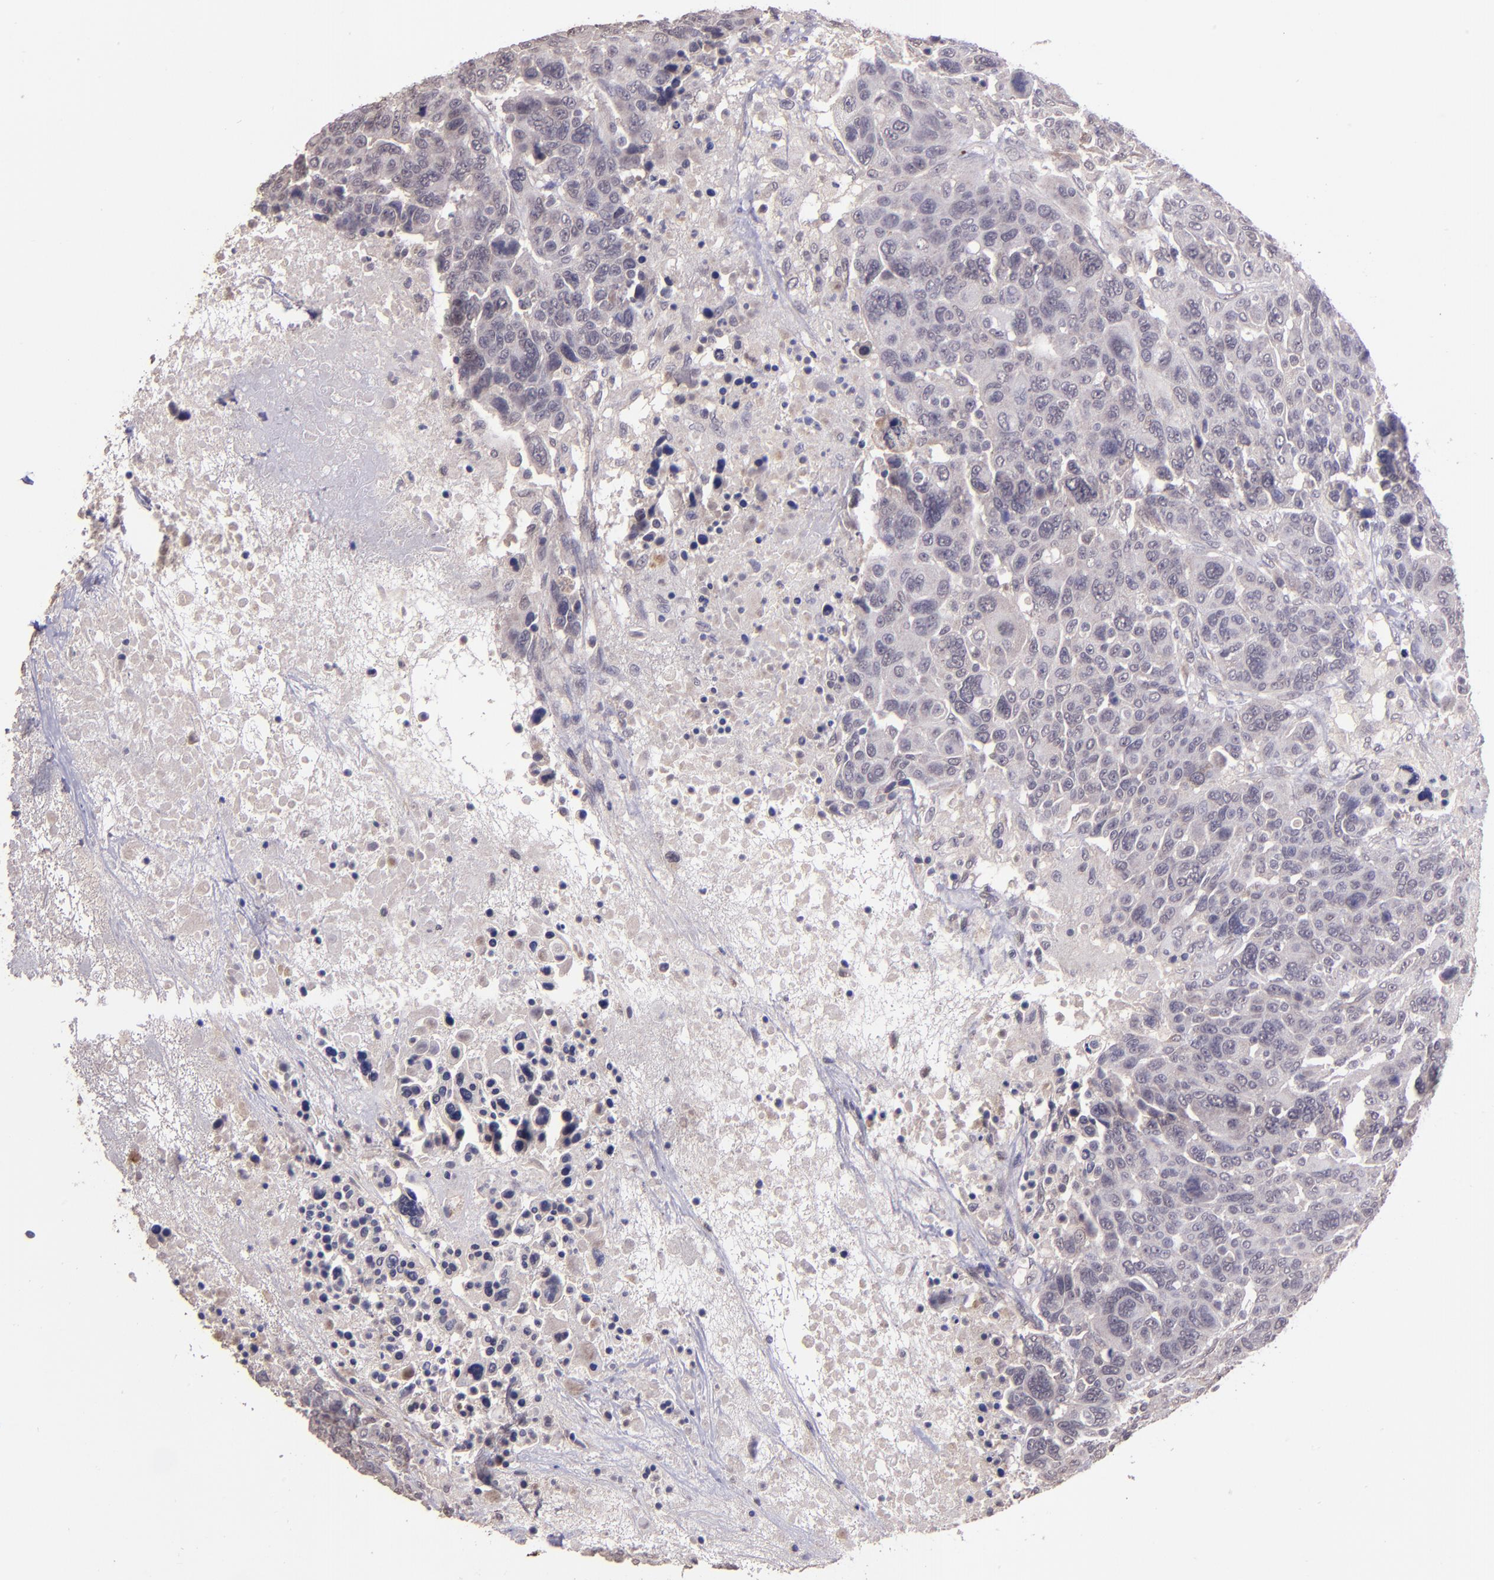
{"staining": {"intensity": "weak", "quantity": ">75%", "location": "cytoplasmic/membranous"}, "tissue": "breast cancer", "cell_type": "Tumor cells", "image_type": "cancer", "snomed": [{"axis": "morphology", "description": "Duct carcinoma"}, {"axis": "topography", "description": "Breast"}], "caption": "Immunohistochemical staining of human breast cancer (intraductal carcinoma) displays low levels of weak cytoplasmic/membranous positivity in about >75% of tumor cells. The staining was performed using DAB (3,3'-diaminobenzidine) to visualize the protein expression in brown, while the nuclei were stained in blue with hematoxylin (Magnification: 20x).", "gene": "TAF7L", "patient": {"sex": "female", "age": 37}}